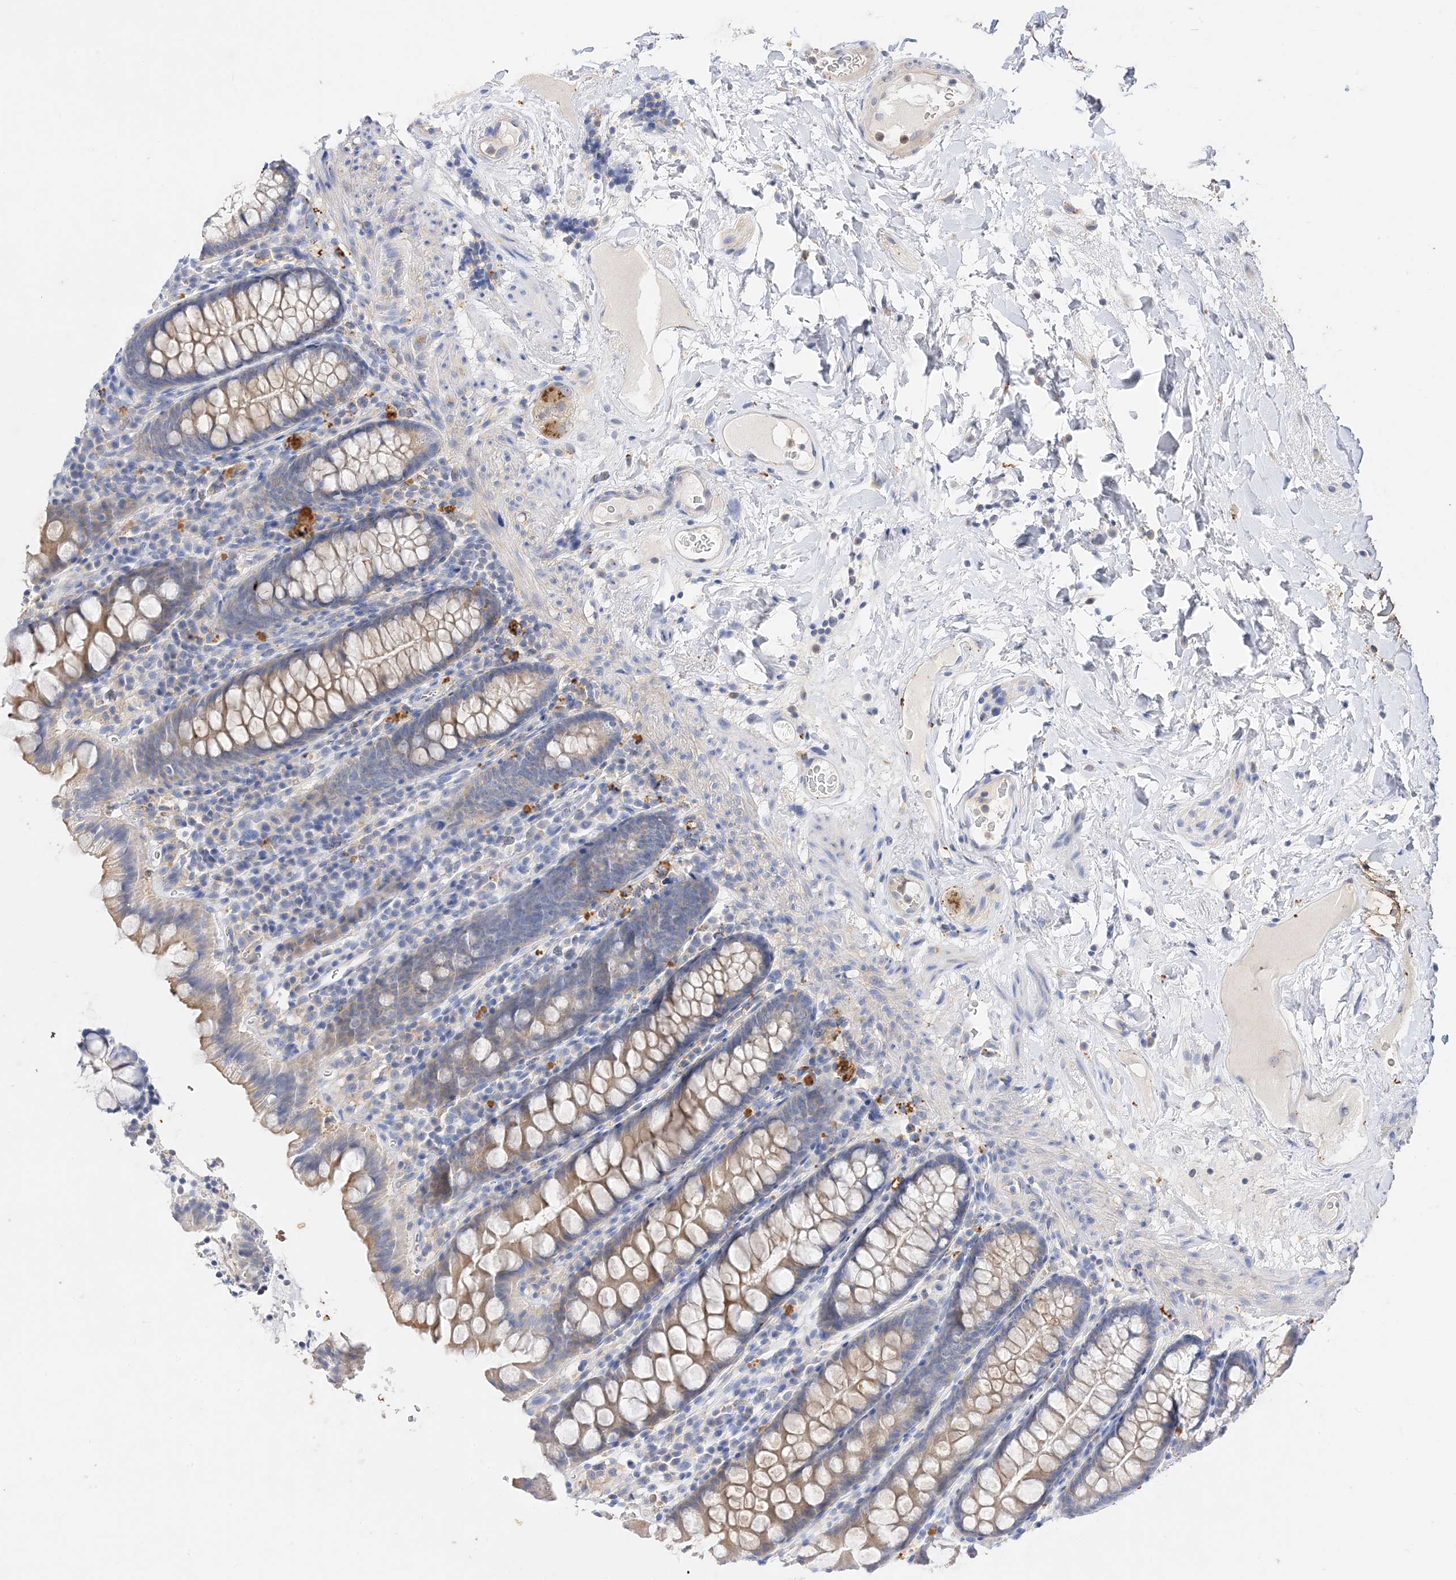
{"staining": {"intensity": "weak", "quantity": "<25%", "location": "cytoplasmic/membranous"}, "tissue": "colon", "cell_type": "Endothelial cells", "image_type": "normal", "snomed": [{"axis": "morphology", "description": "Normal tissue, NOS"}, {"axis": "topography", "description": "Colon"}], "caption": "Human colon stained for a protein using IHC shows no staining in endothelial cells.", "gene": "ARV1", "patient": {"sex": "female", "age": 79}}